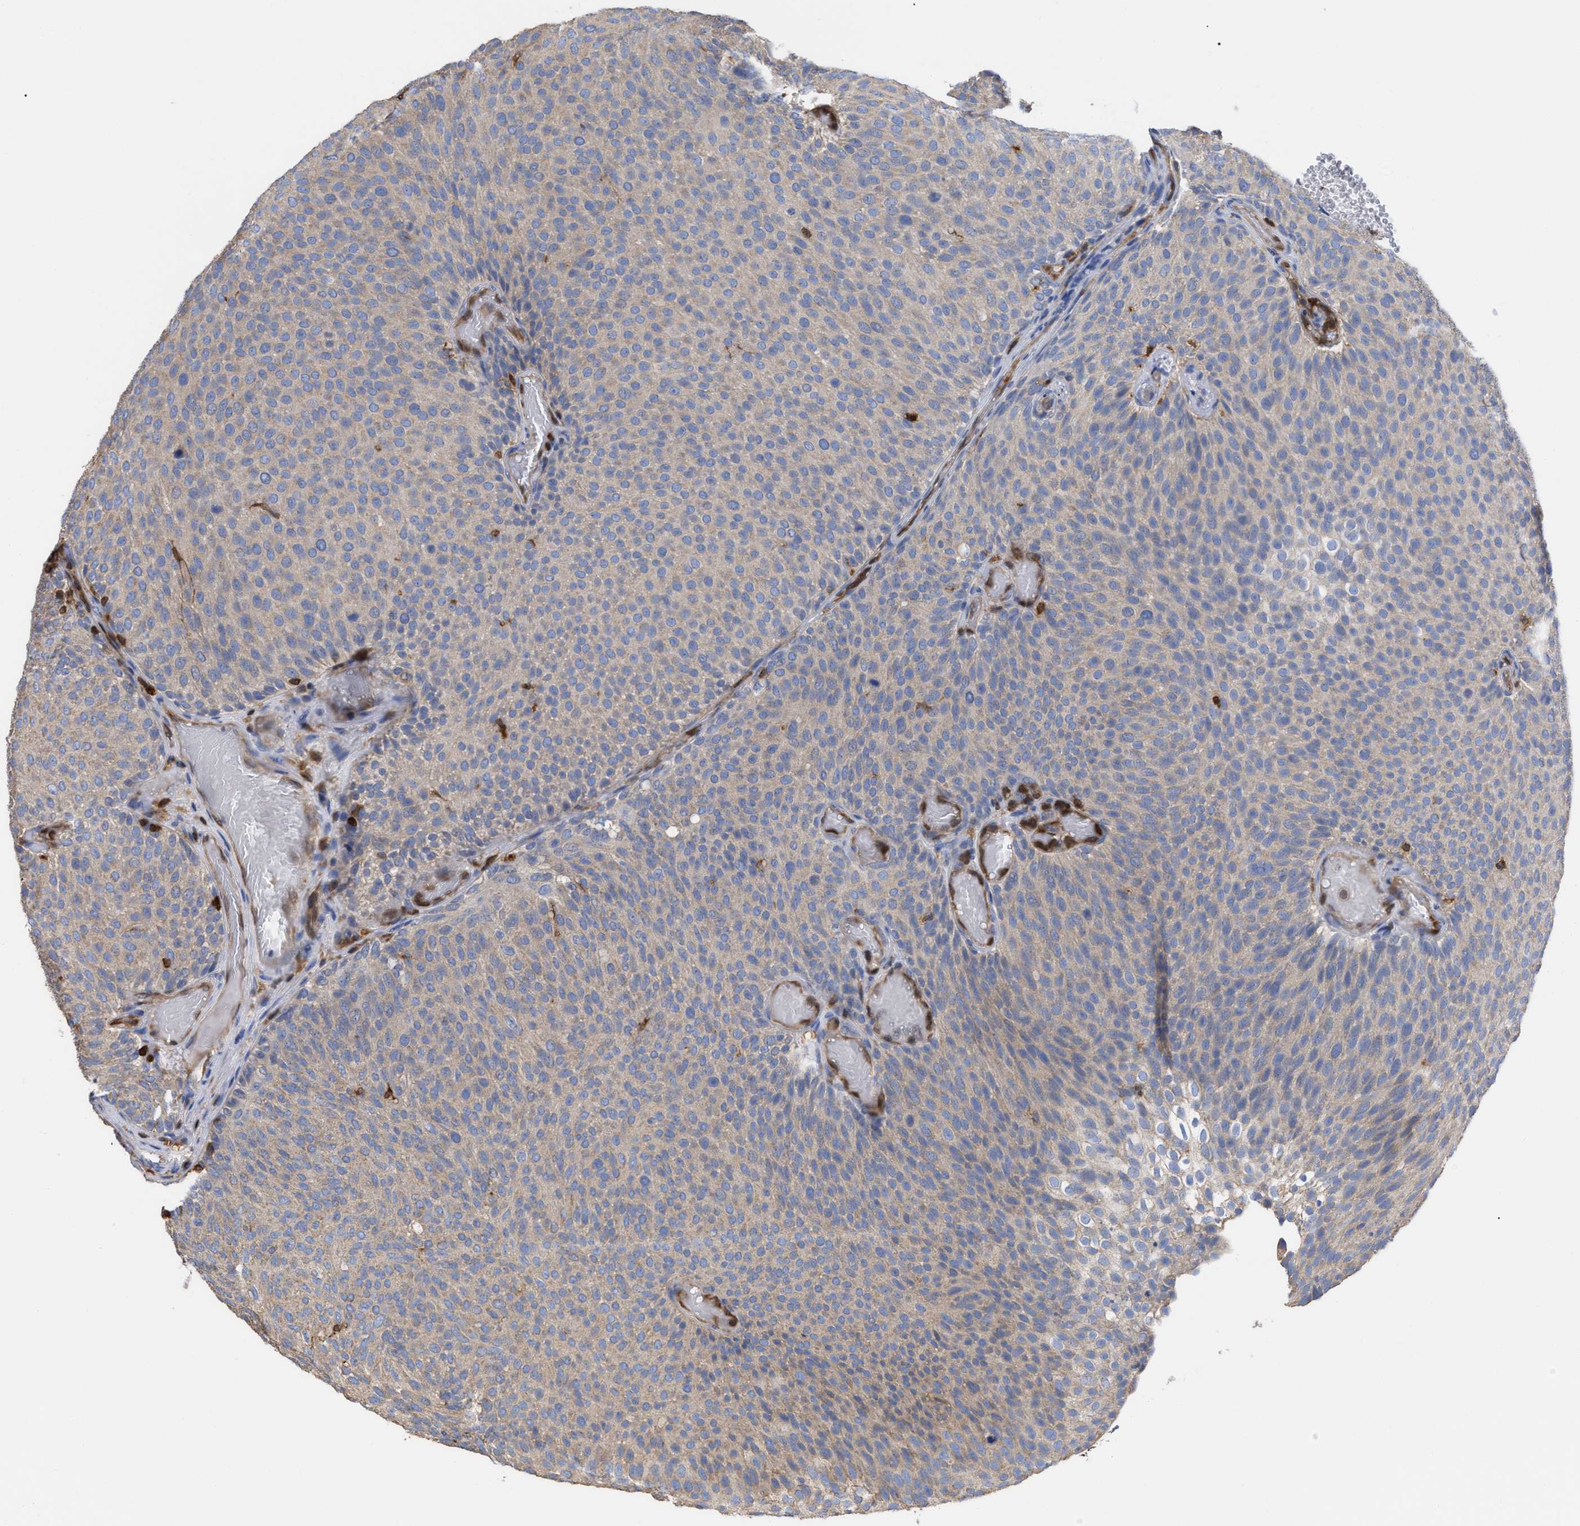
{"staining": {"intensity": "weak", "quantity": ">75%", "location": "cytoplasmic/membranous"}, "tissue": "urothelial cancer", "cell_type": "Tumor cells", "image_type": "cancer", "snomed": [{"axis": "morphology", "description": "Urothelial carcinoma, Low grade"}, {"axis": "topography", "description": "Urinary bladder"}], "caption": "This histopathology image shows IHC staining of human low-grade urothelial carcinoma, with low weak cytoplasmic/membranous staining in approximately >75% of tumor cells.", "gene": "GIMAP4", "patient": {"sex": "male", "age": 78}}